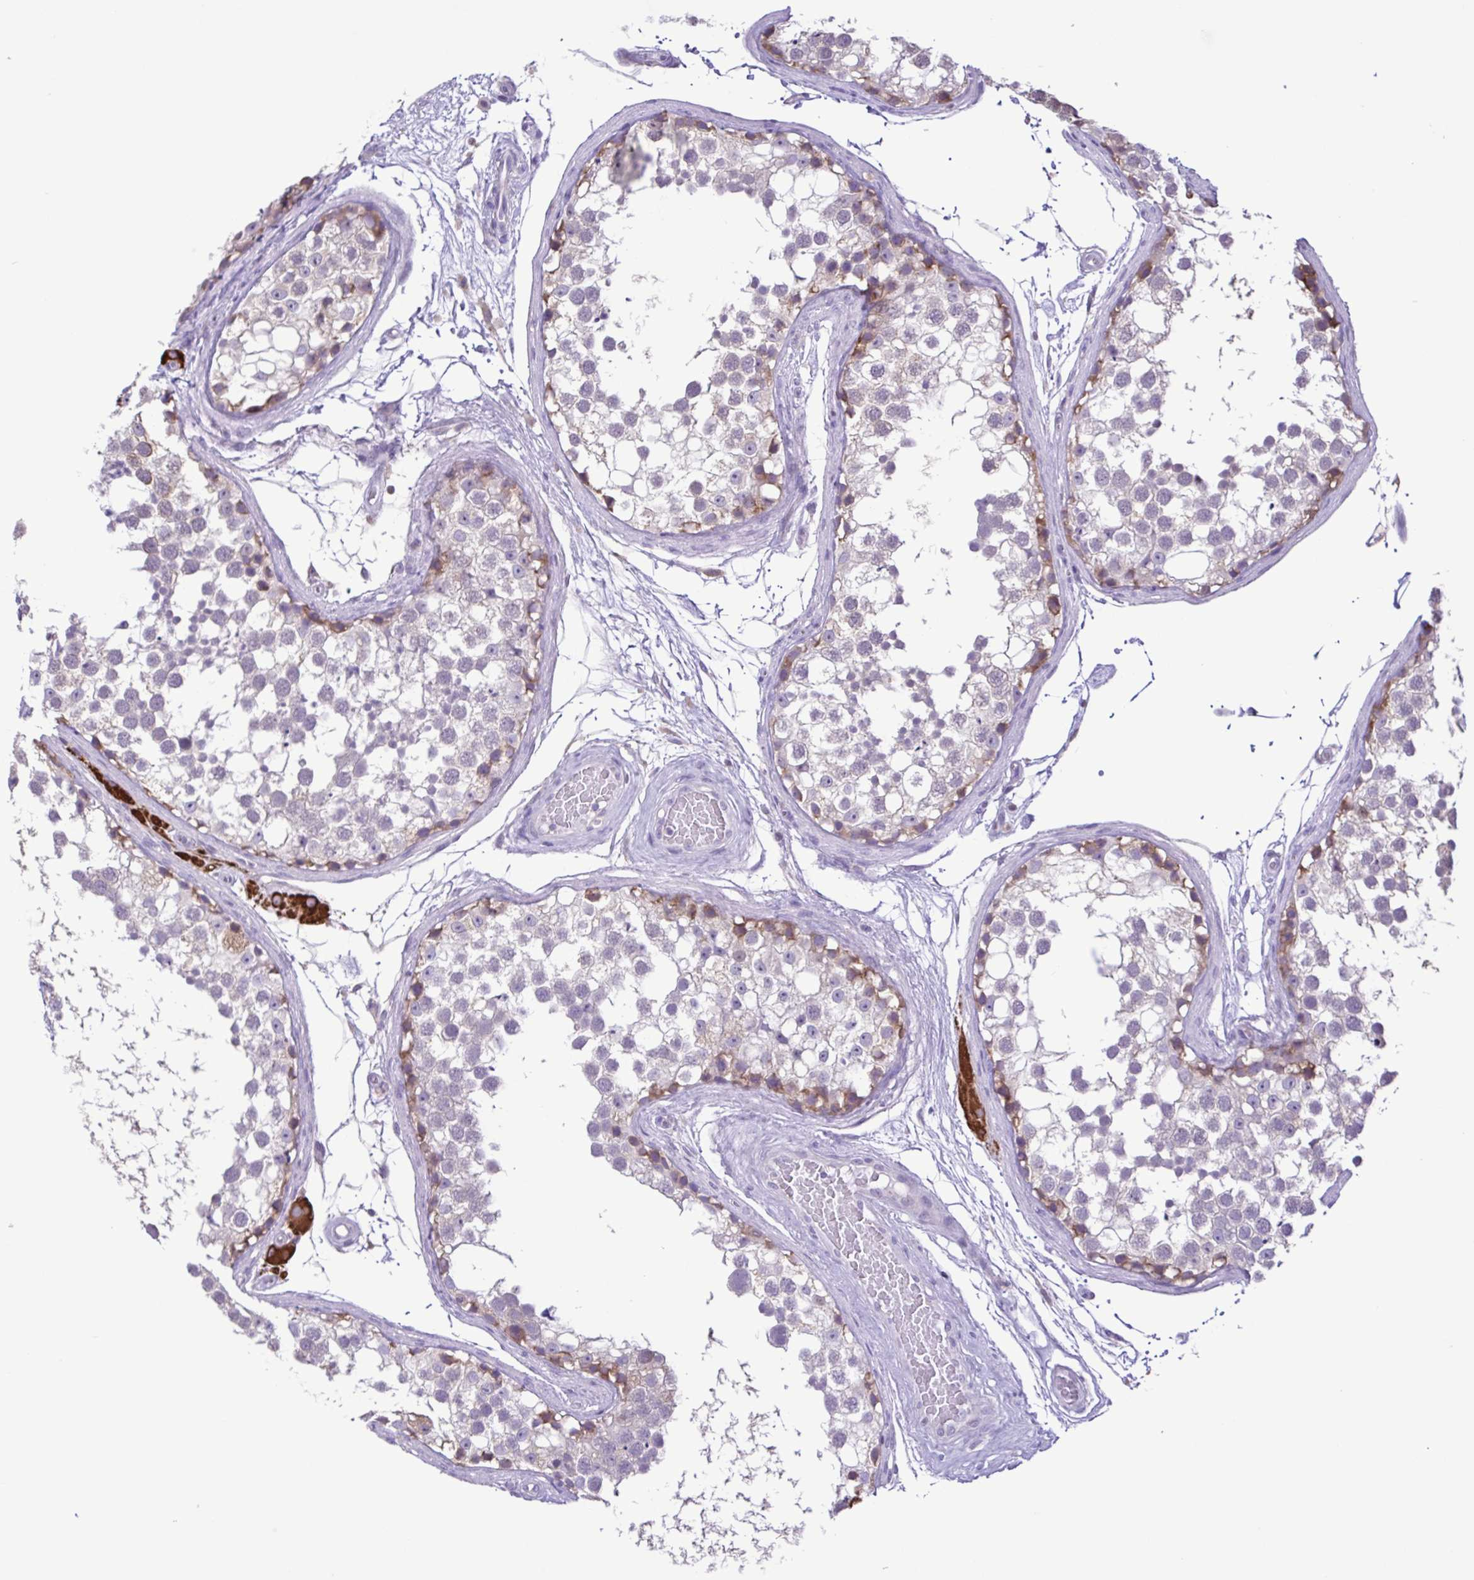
{"staining": {"intensity": "weak", "quantity": "<25%", "location": "cytoplasmic/membranous"}, "tissue": "testis", "cell_type": "Cells in seminiferous ducts", "image_type": "normal", "snomed": [{"axis": "morphology", "description": "Normal tissue, NOS"}, {"axis": "morphology", "description": "Seminoma, NOS"}, {"axis": "topography", "description": "Testis"}], "caption": "A photomicrograph of testis stained for a protein exhibits no brown staining in cells in seminiferous ducts.", "gene": "CYP17A1", "patient": {"sex": "male", "age": 65}}